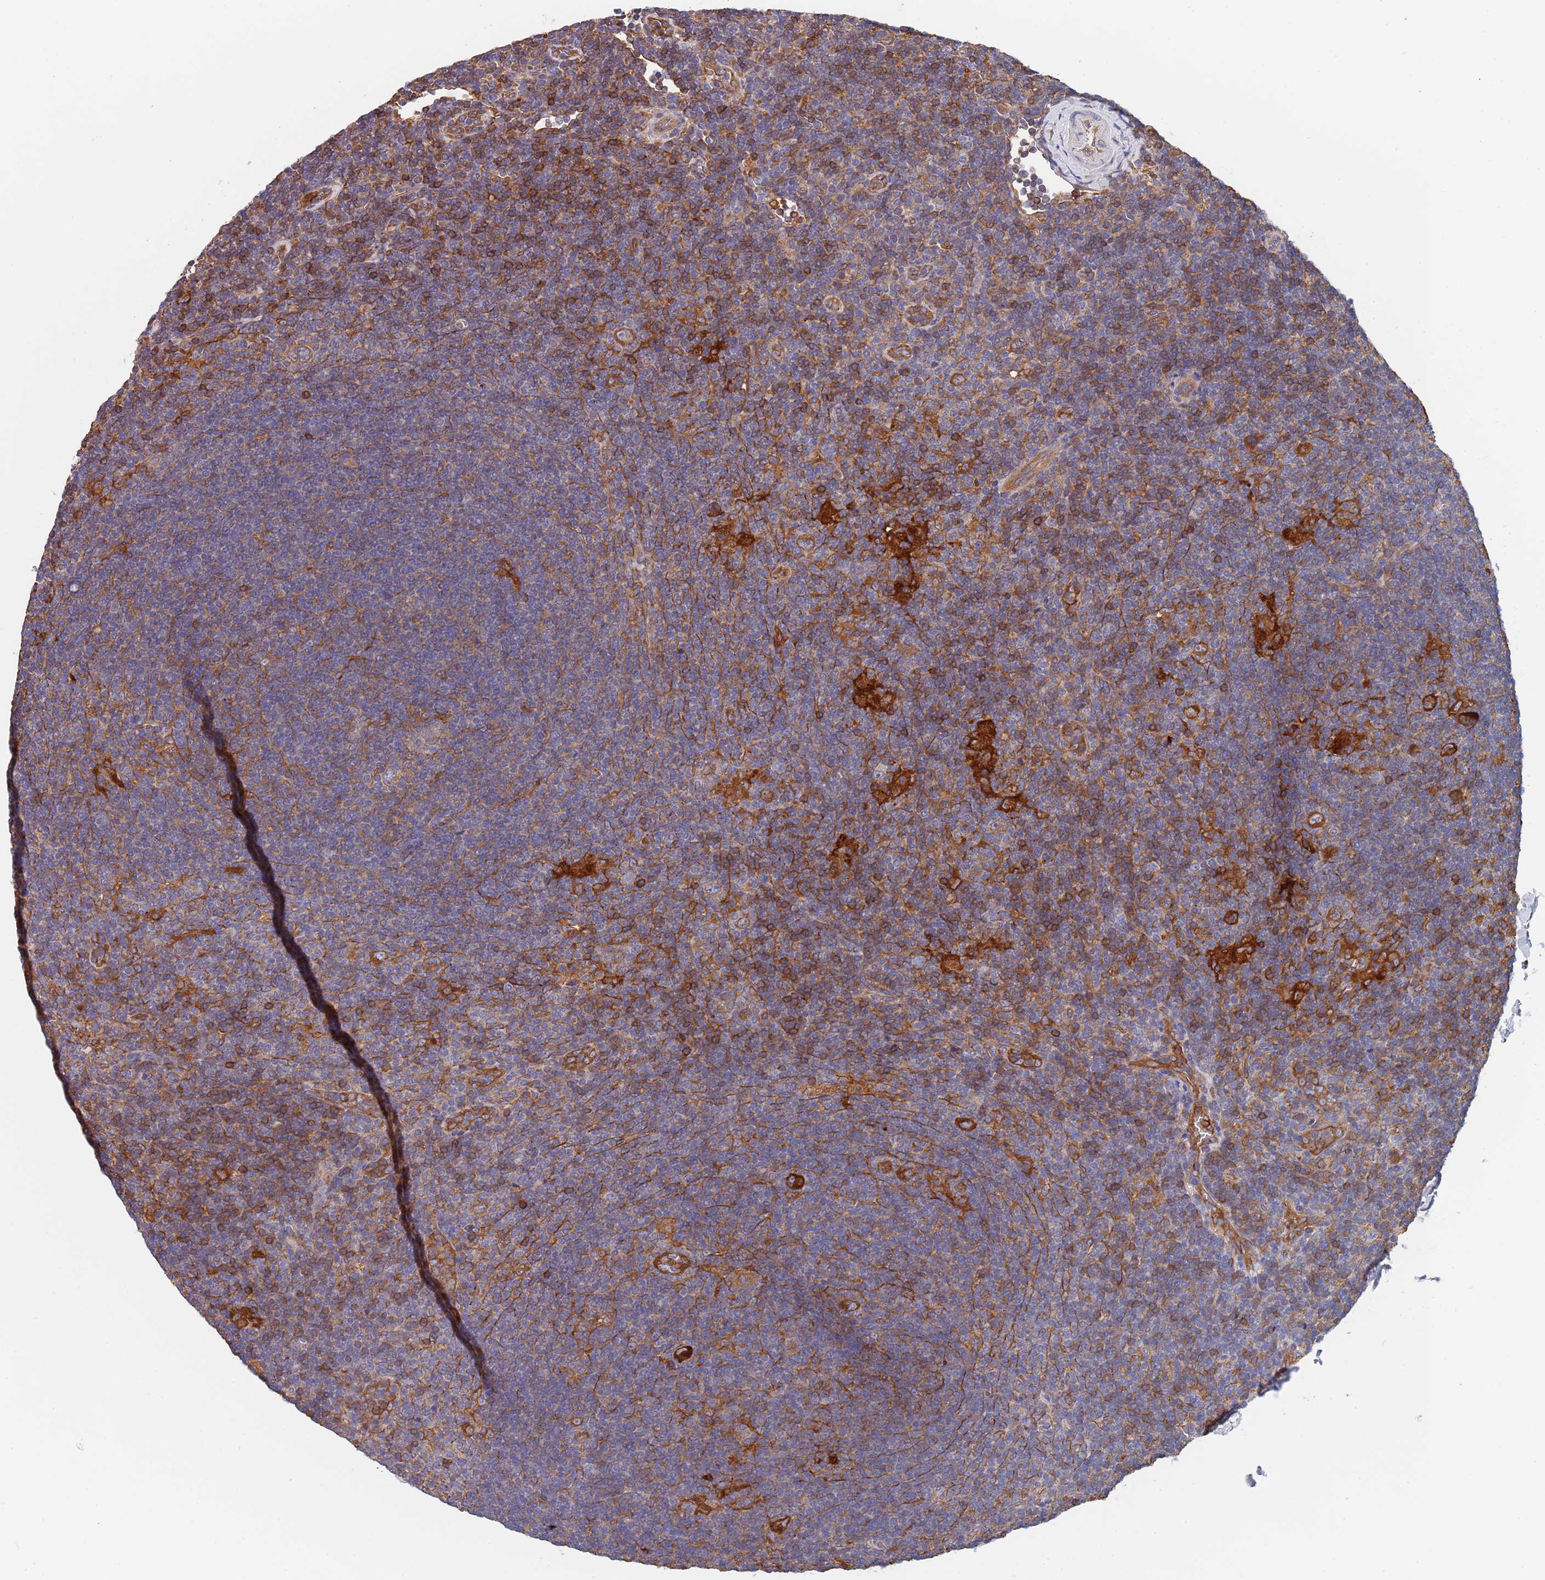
{"staining": {"intensity": "strong", "quantity": ">75%", "location": "cytoplasmic/membranous"}, "tissue": "lymphoma", "cell_type": "Tumor cells", "image_type": "cancer", "snomed": [{"axis": "morphology", "description": "Hodgkin's disease, NOS"}, {"axis": "topography", "description": "Lymph node"}], "caption": "Immunohistochemistry (IHC) photomicrograph of neoplastic tissue: human Hodgkin's disease stained using immunohistochemistry reveals high levels of strong protein expression localized specifically in the cytoplasmic/membranous of tumor cells, appearing as a cytoplasmic/membranous brown color.", "gene": "DCUN1D3", "patient": {"sex": "female", "age": 57}}